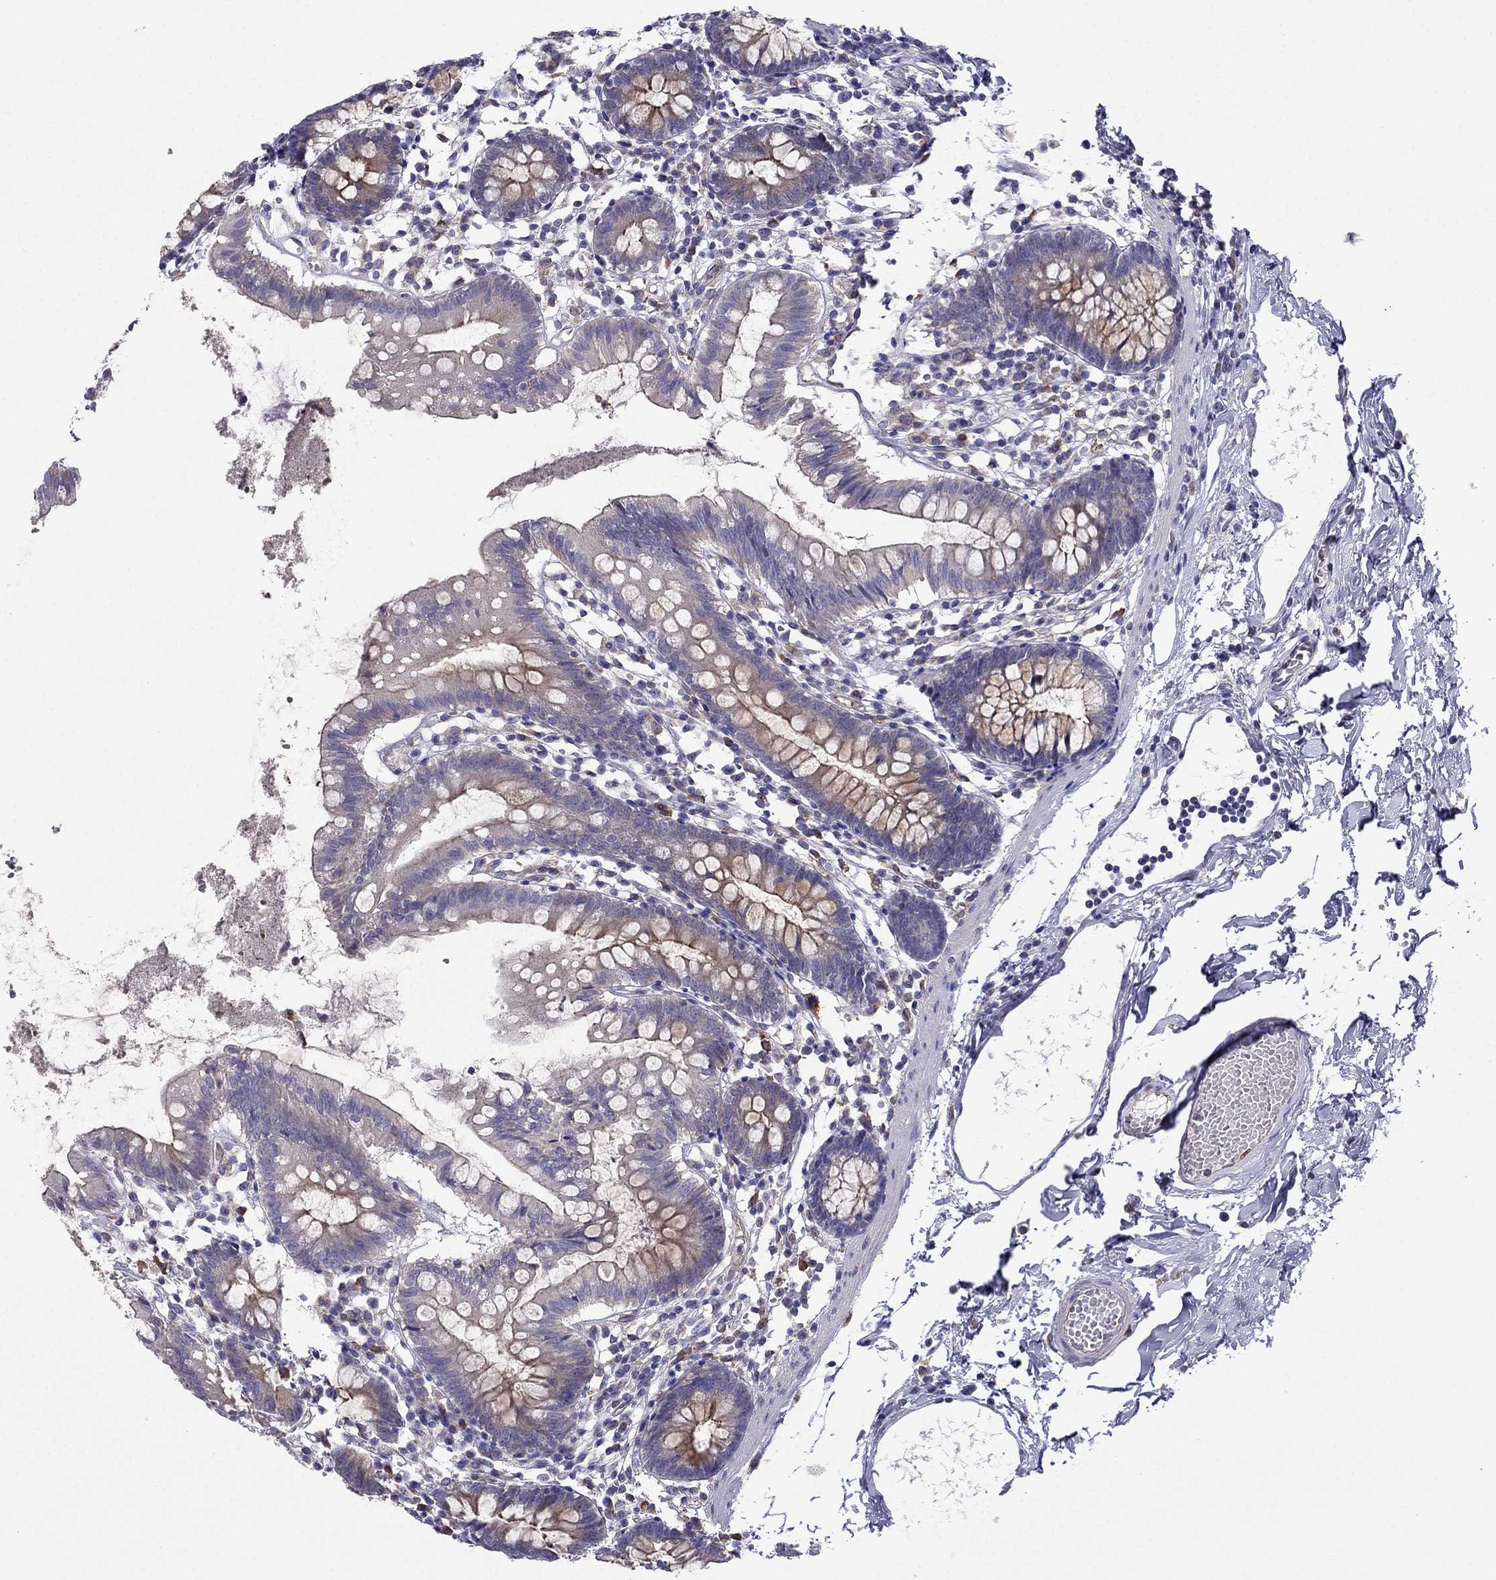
{"staining": {"intensity": "strong", "quantity": "<25%", "location": "cytoplasmic/membranous"}, "tissue": "small intestine", "cell_type": "Glandular cells", "image_type": "normal", "snomed": [{"axis": "morphology", "description": "Normal tissue, NOS"}, {"axis": "topography", "description": "Small intestine"}], "caption": "Protein expression analysis of normal small intestine shows strong cytoplasmic/membranous expression in about <25% of glandular cells.", "gene": "GNAL", "patient": {"sex": "female", "age": 90}}